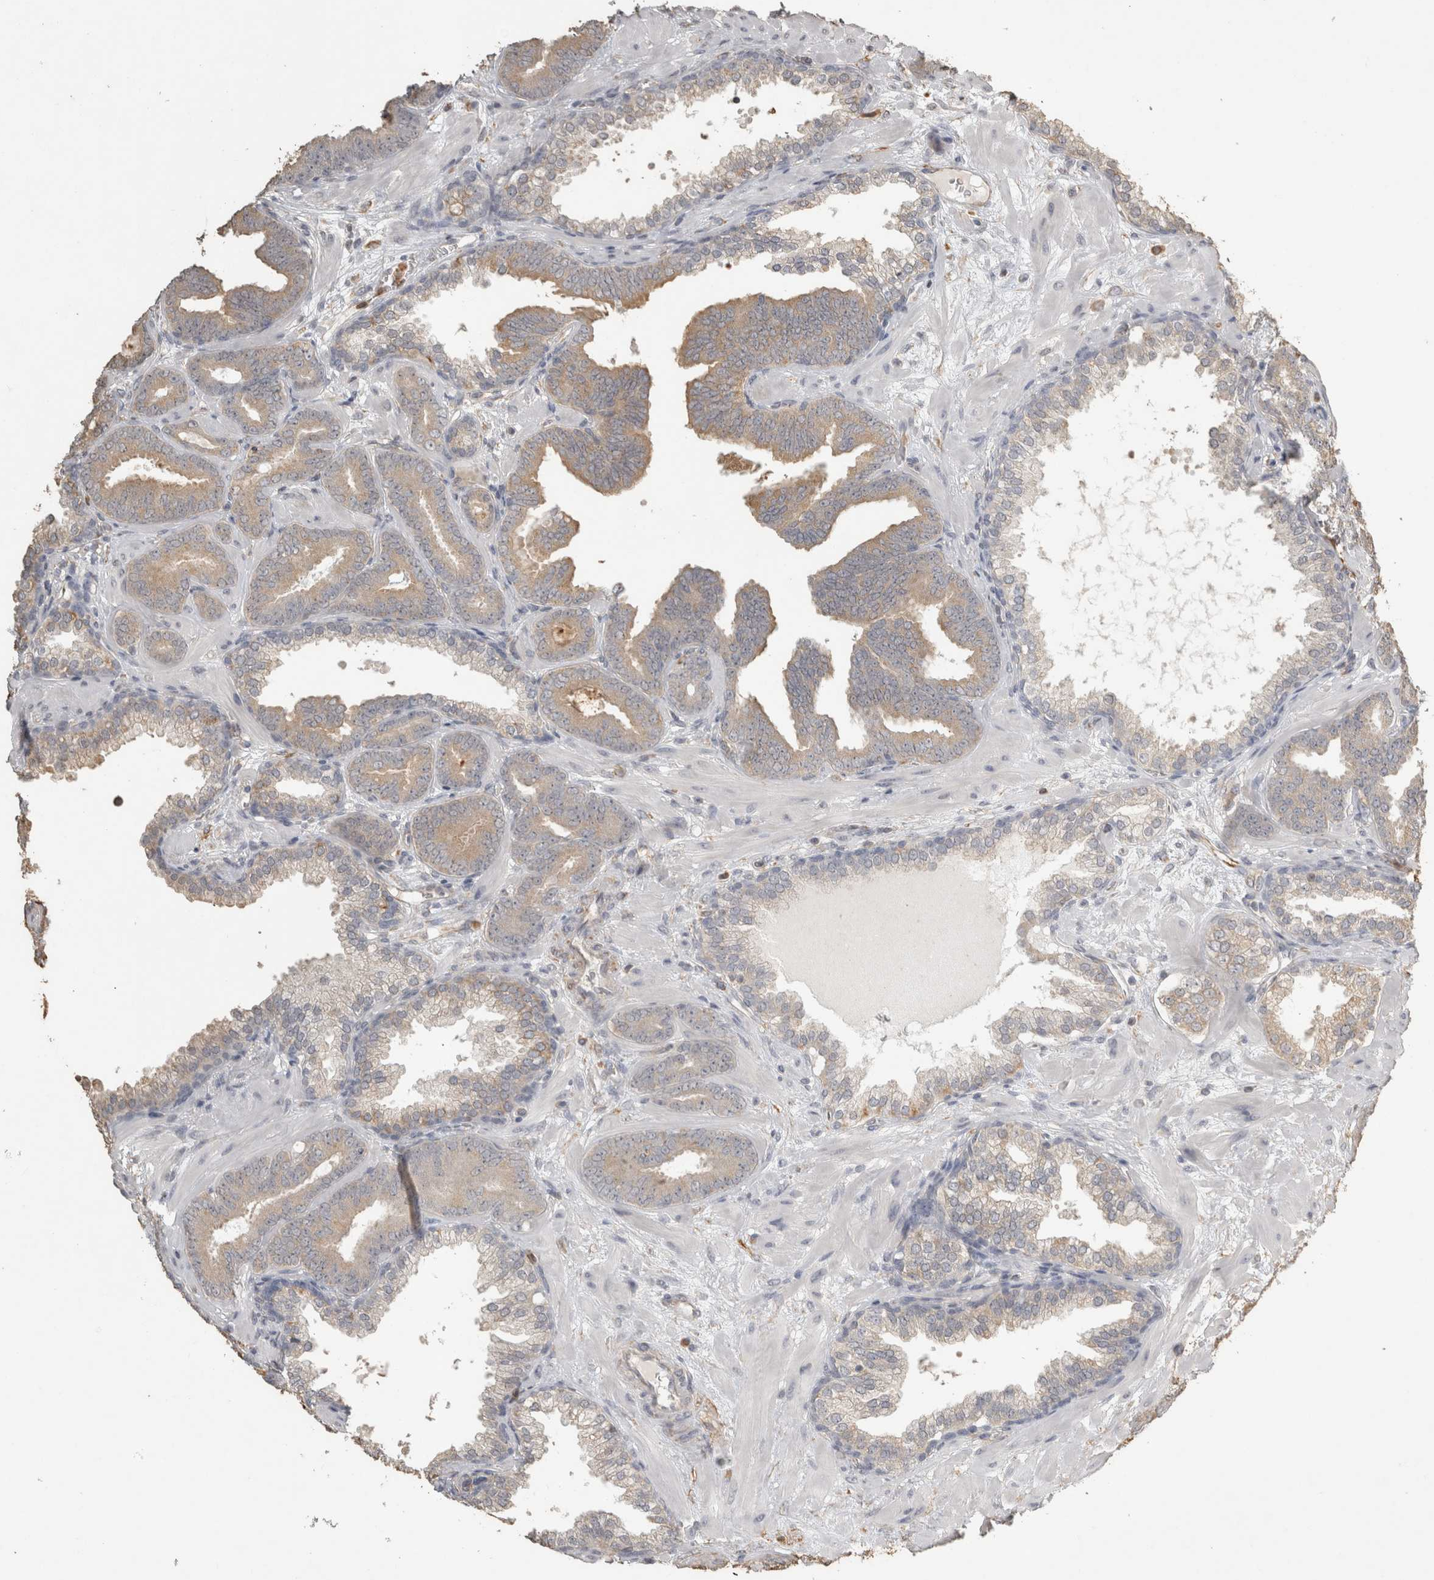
{"staining": {"intensity": "weak", "quantity": ">75%", "location": "cytoplasmic/membranous"}, "tissue": "prostate cancer", "cell_type": "Tumor cells", "image_type": "cancer", "snomed": [{"axis": "morphology", "description": "Adenocarcinoma, Low grade"}, {"axis": "topography", "description": "Prostate"}], "caption": "Immunohistochemical staining of human prostate cancer shows low levels of weak cytoplasmic/membranous protein expression in about >75% of tumor cells. Using DAB (brown) and hematoxylin (blue) stains, captured at high magnification using brightfield microscopy.", "gene": "REPS2", "patient": {"sex": "male", "age": 62}}